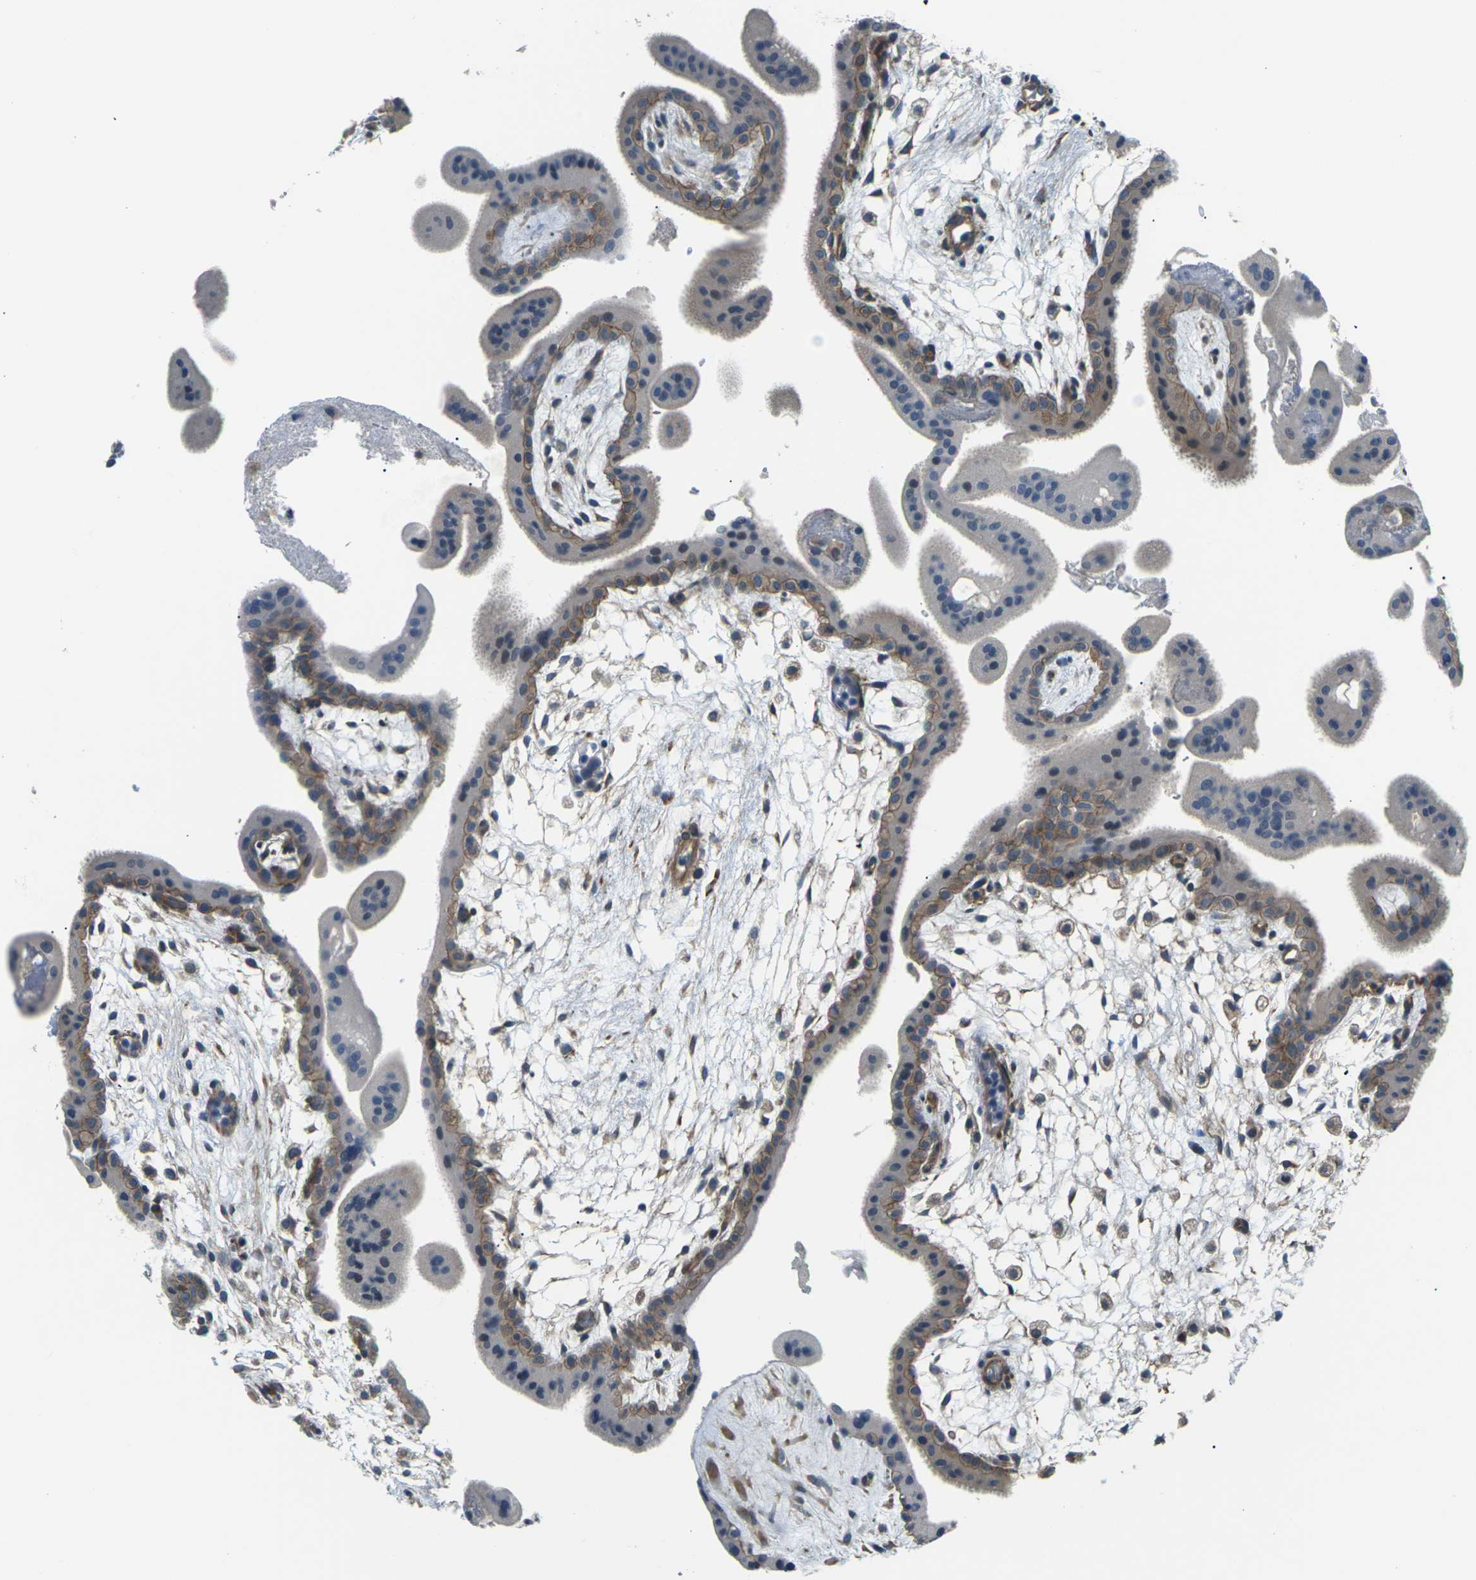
{"staining": {"intensity": "moderate", "quantity": ">75%", "location": "cytoplasmic/membranous"}, "tissue": "placenta", "cell_type": "Decidual cells", "image_type": "normal", "snomed": [{"axis": "morphology", "description": "Normal tissue, NOS"}, {"axis": "topography", "description": "Placenta"}], "caption": "DAB immunohistochemical staining of unremarkable placenta reveals moderate cytoplasmic/membranous protein positivity in about >75% of decidual cells. (DAB (3,3'-diaminobenzidine) IHC with brightfield microscopy, high magnification).", "gene": "SLC13A3", "patient": {"sex": "female", "age": 35}}